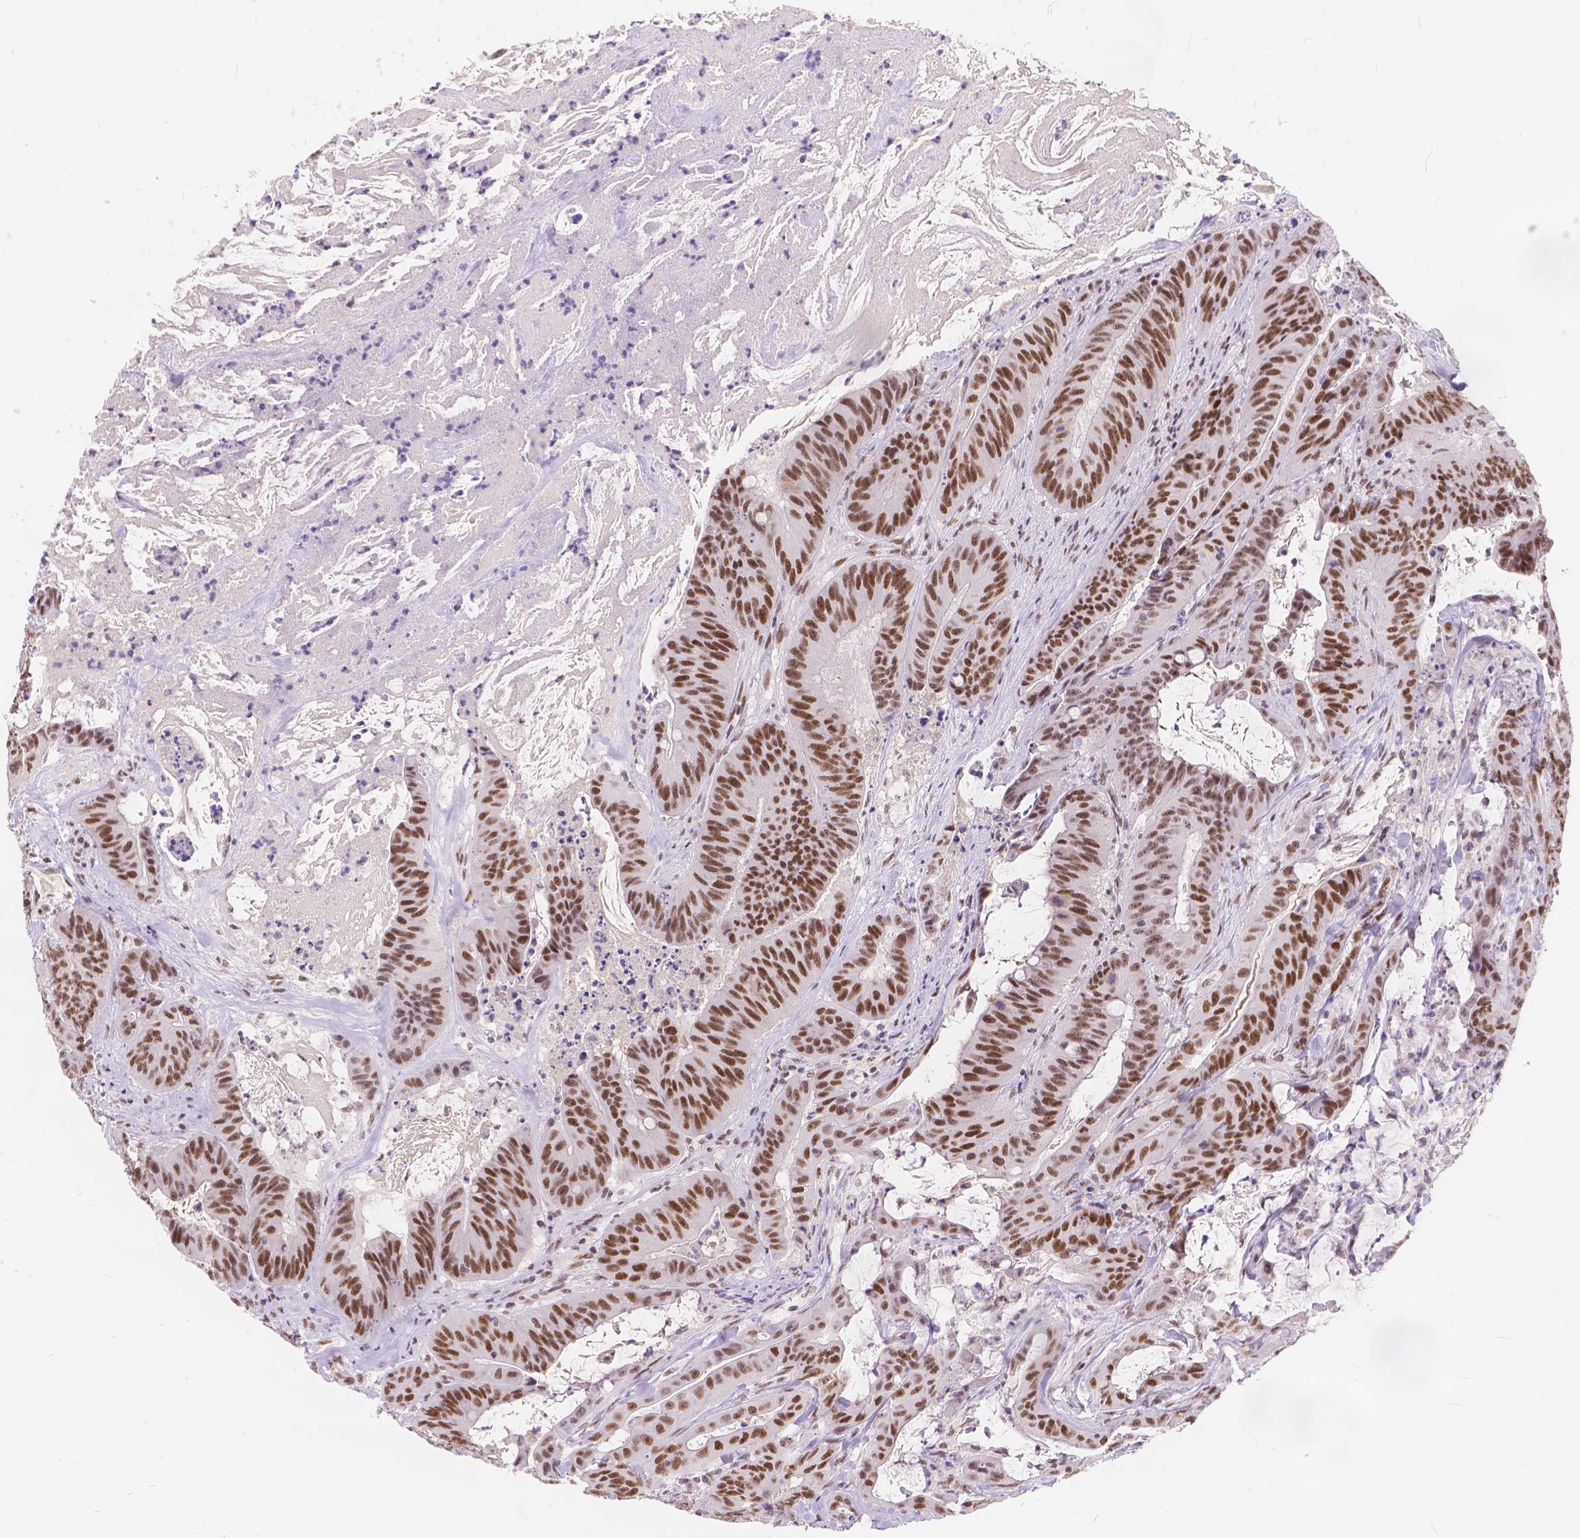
{"staining": {"intensity": "moderate", "quantity": ">75%", "location": "nuclear"}, "tissue": "colorectal cancer", "cell_type": "Tumor cells", "image_type": "cancer", "snomed": [{"axis": "morphology", "description": "Adenocarcinoma, NOS"}, {"axis": "topography", "description": "Colon"}], "caption": "A micrograph showing moderate nuclear staining in about >75% of tumor cells in adenocarcinoma (colorectal), as visualized by brown immunohistochemical staining.", "gene": "FAM53A", "patient": {"sex": "male", "age": 33}}